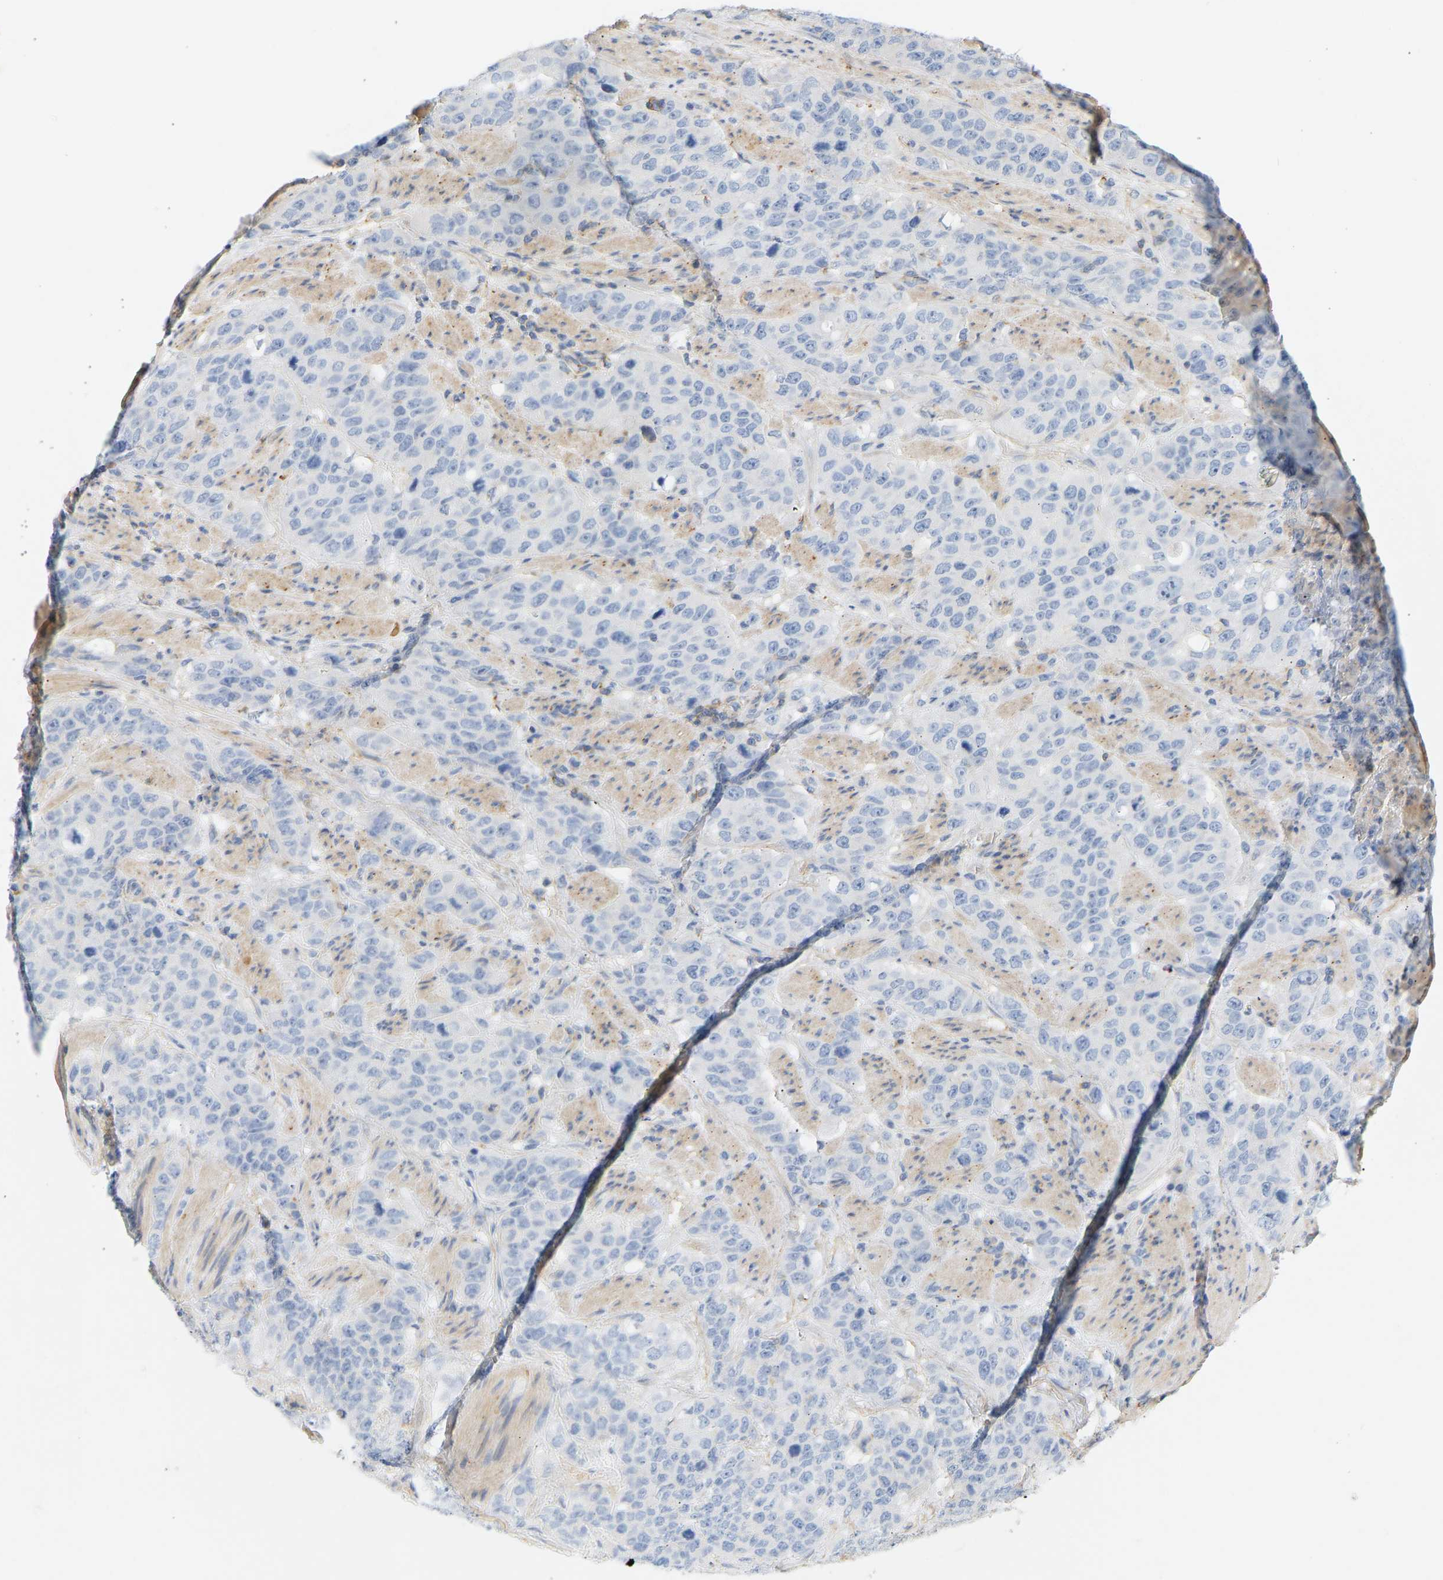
{"staining": {"intensity": "negative", "quantity": "none", "location": "none"}, "tissue": "stomach cancer", "cell_type": "Tumor cells", "image_type": "cancer", "snomed": [{"axis": "morphology", "description": "Adenocarcinoma, NOS"}, {"axis": "topography", "description": "Stomach"}], "caption": "An image of human adenocarcinoma (stomach) is negative for staining in tumor cells.", "gene": "BVES", "patient": {"sex": "male", "age": 48}}